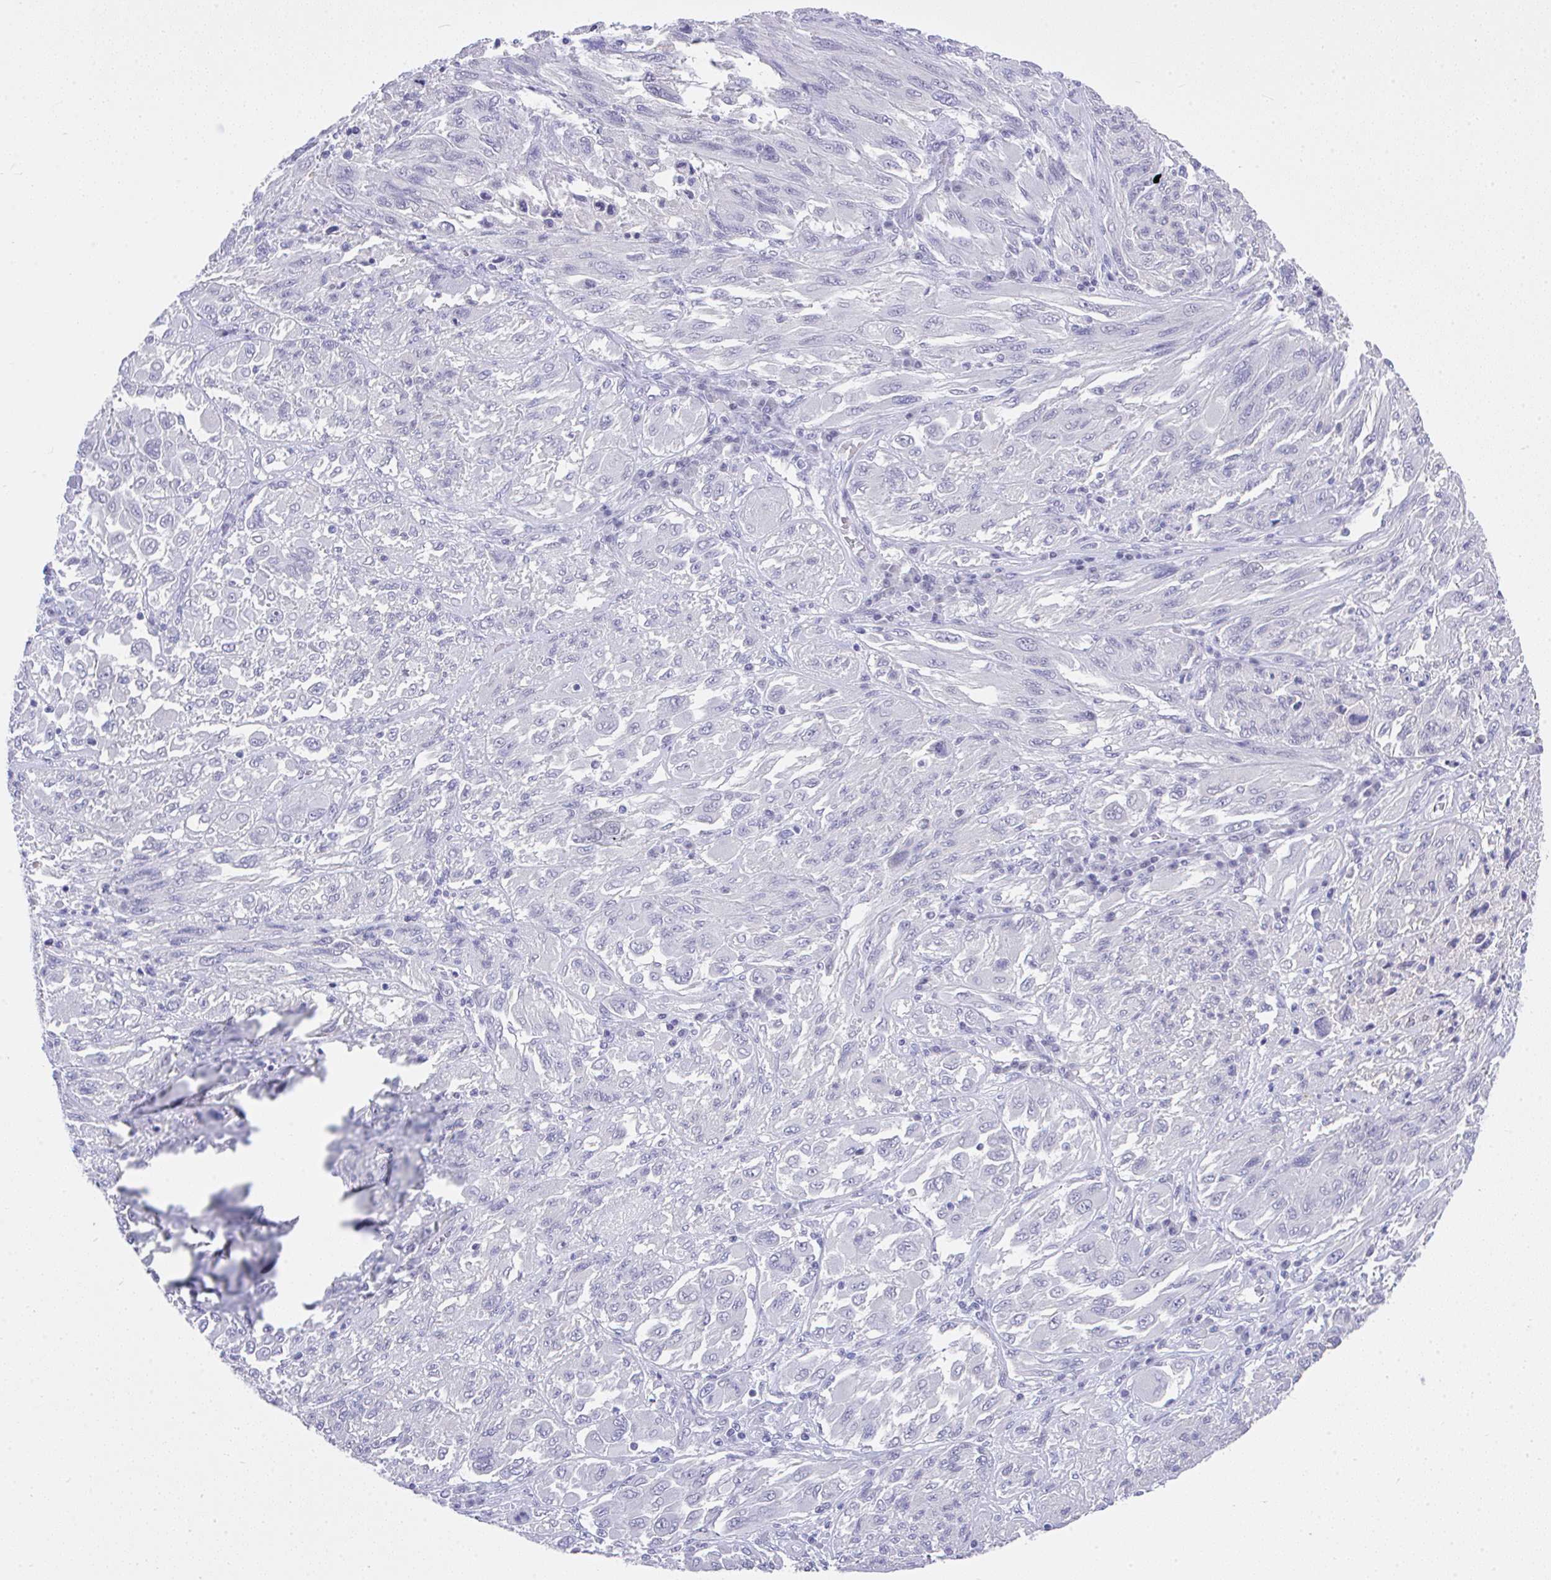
{"staining": {"intensity": "negative", "quantity": "none", "location": "none"}, "tissue": "melanoma", "cell_type": "Tumor cells", "image_type": "cancer", "snomed": [{"axis": "morphology", "description": "Malignant melanoma, NOS"}, {"axis": "topography", "description": "Skin"}], "caption": "Immunohistochemical staining of human melanoma displays no significant staining in tumor cells.", "gene": "MS4A12", "patient": {"sex": "female", "age": 91}}